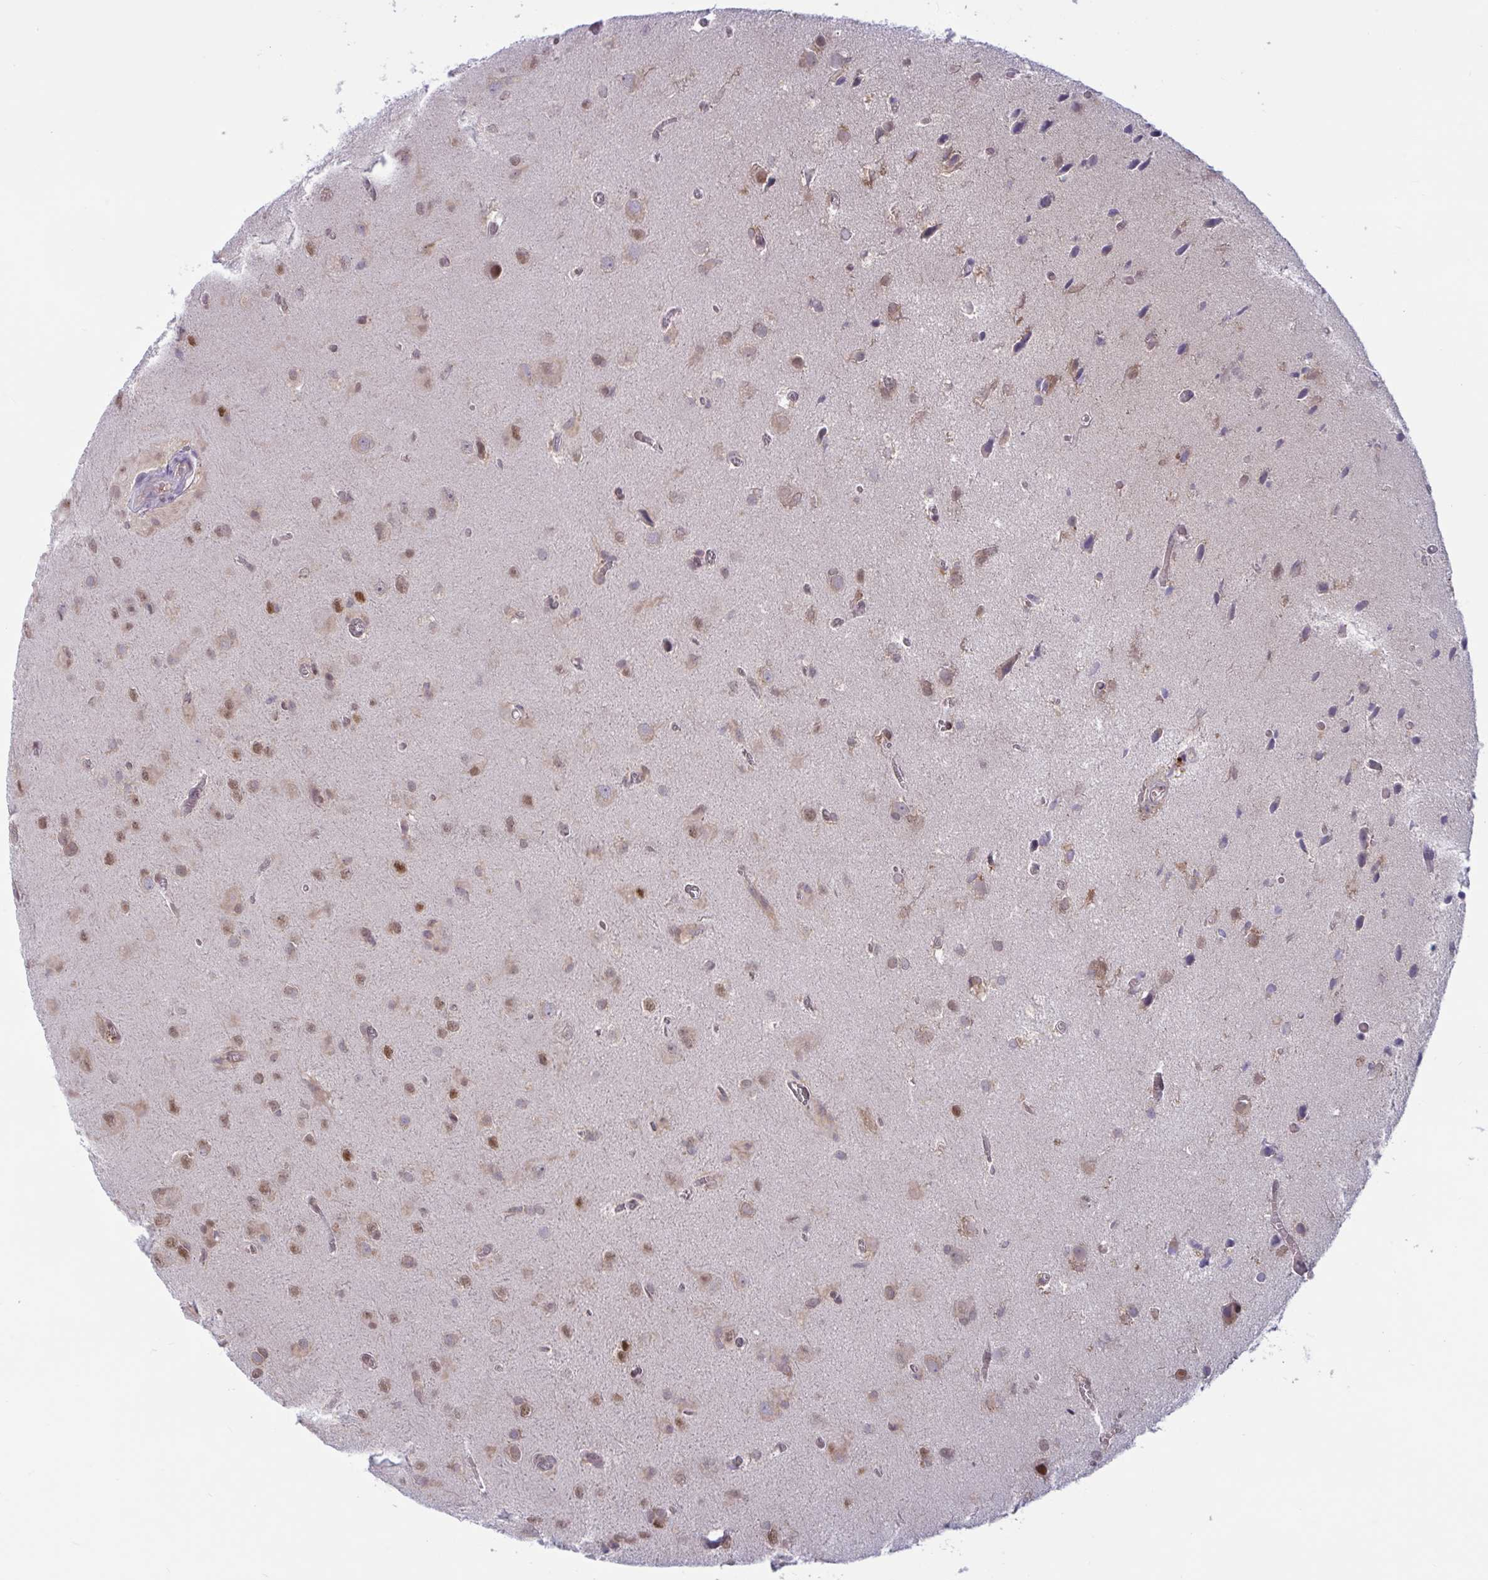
{"staining": {"intensity": "weak", "quantity": ">75%", "location": "cytoplasmic/membranous,nuclear"}, "tissue": "glioma", "cell_type": "Tumor cells", "image_type": "cancer", "snomed": [{"axis": "morphology", "description": "Glioma, malignant, Low grade"}, {"axis": "topography", "description": "Brain"}], "caption": "High-power microscopy captured an IHC photomicrograph of malignant glioma (low-grade), revealing weak cytoplasmic/membranous and nuclear positivity in about >75% of tumor cells. (DAB IHC with brightfield microscopy, high magnification).", "gene": "TSN", "patient": {"sex": "male", "age": 58}}